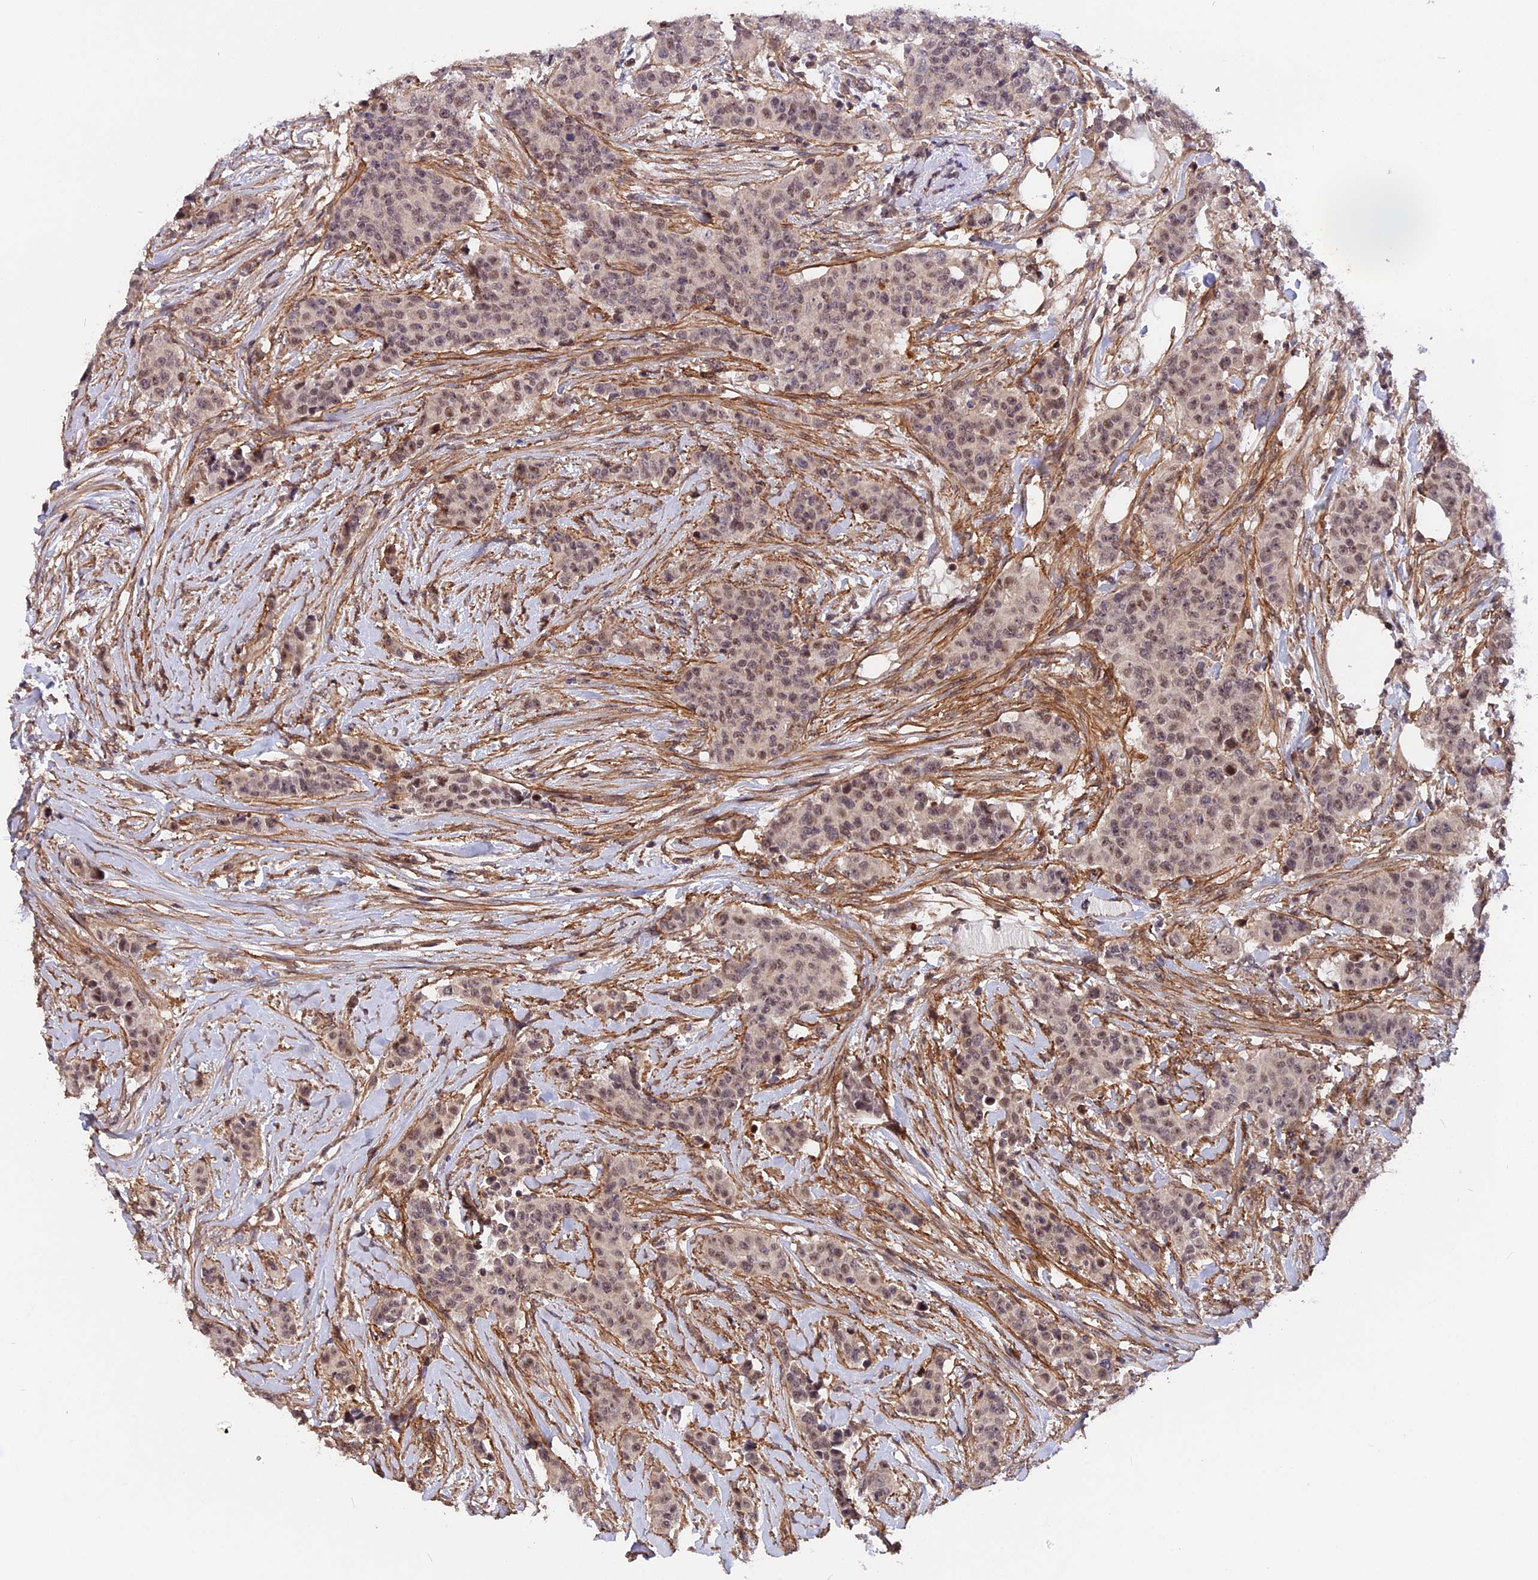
{"staining": {"intensity": "weak", "quantity": "<25%", "location": "nuclear"}, "tissue": "breast cancer", "cell_type": "Tumor cells", "image_type": "cancer", "snomed": [{"axis": "morphology", "description": "Duct carcinoma"}, {"axis": "topography", "description": "Breast"}], "caption": "DAB (3,3'-diaminobenzidine) immunohistochemical staining of breast cancer demonstrates no significant staining in tumor cells.", "gene": "ZC3H10", "patient": {"sex": "female", "age": 40}}